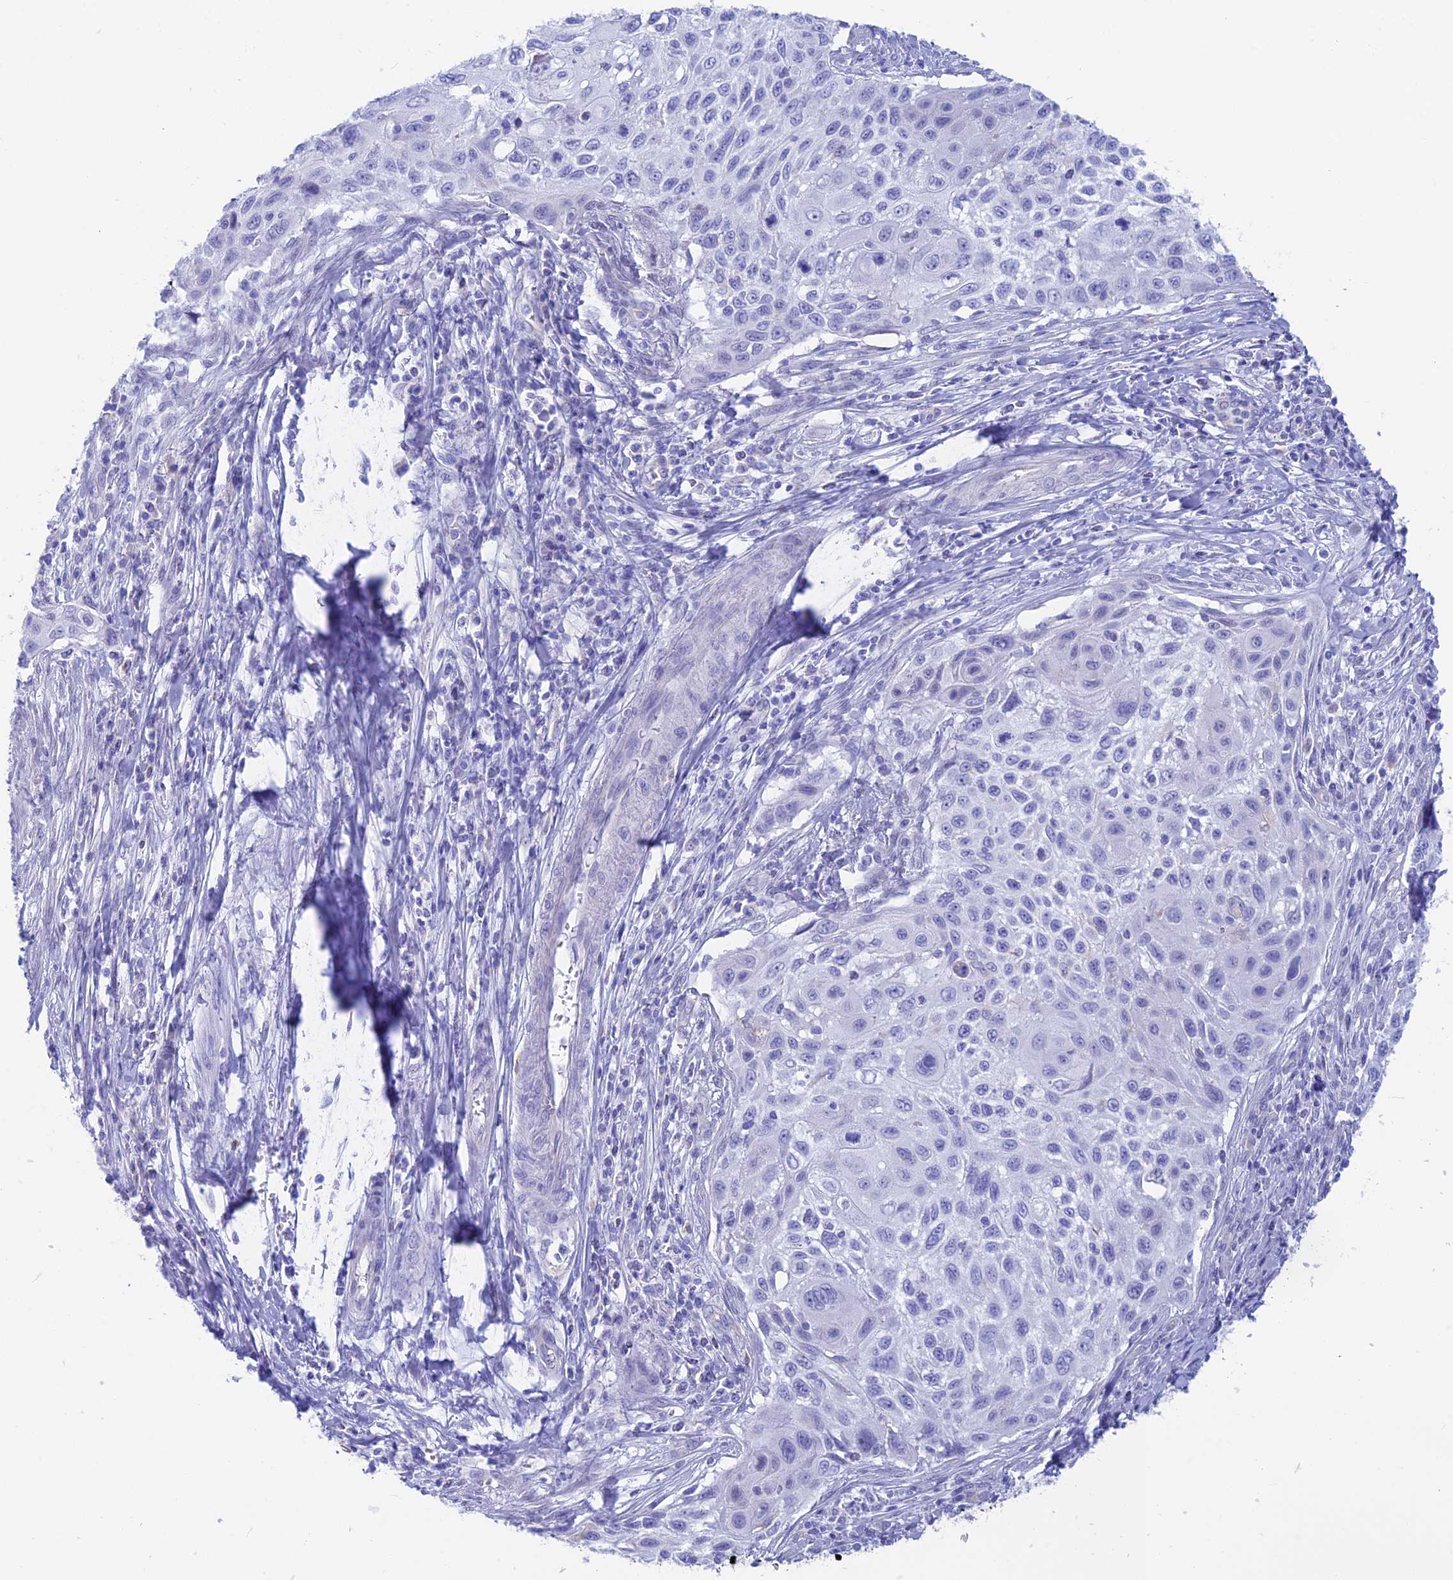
{"staining": {"intensity": "negative", "quantity": "none", "location": "none"}, "tissue": "cervical cancer", "cell_type": "Tumor cells", "image_type": "cancer", "snomed": [{"axis": "morphology", "description": "Squamous cell carcinoma, NOS"}, {"axis": "topography", "description": "Cervix"}], "caption": "Immunohistochemistry histopathology image of squamous cell carcinoma (cervical) stained for a protein (brown), which shows no positivity in tumor cells. (DAB immunohistochemistry with hematoxylin counter stain).", "gene": "GNGT2", "patient": {"sex": "female", "age": 70}}